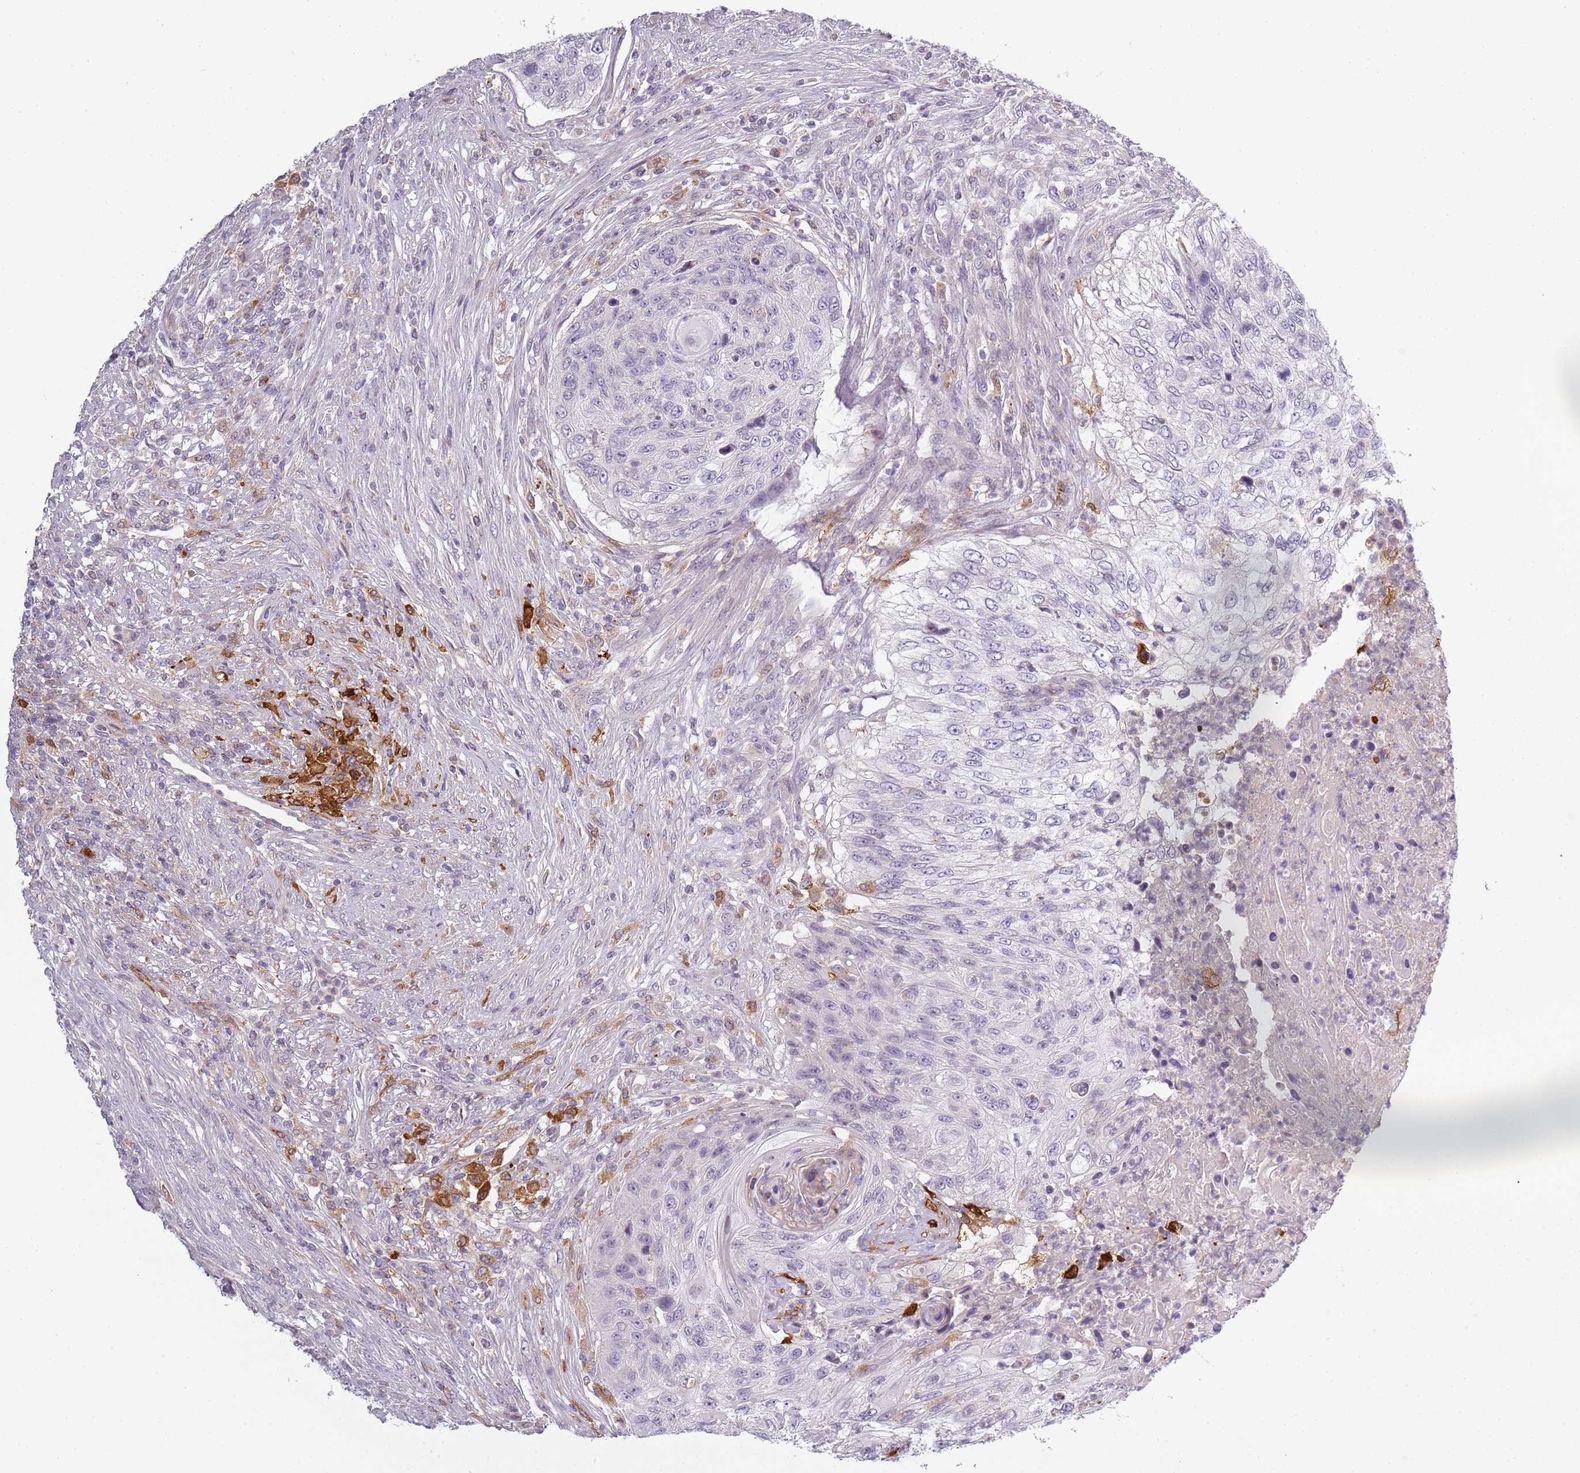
{"staining": {"intensity": "moderate", "quantity": "<25%", "location": "cytoplasmic/membranous"}, "tissue": "urothelial cancer", "cell_type": "Tumor cells", "image_type": "cancer", "snomed": [{"axis": "morphology", "description": "Urothelial carcinoma, High grade"}, {"axis": "topography", "description": "Urinary bladder"}], "caption": "Immunohistochemical staining of high-grade urothelial carcinoma shows low levels of moderate cytoplasmic/membranous protein staining in about <25% of tumor cells. (Brightfield microscopy of DAB IHC at high magnification).", "gene": "CC2D2B", "patient": {"sex": "female", "age": 60}}